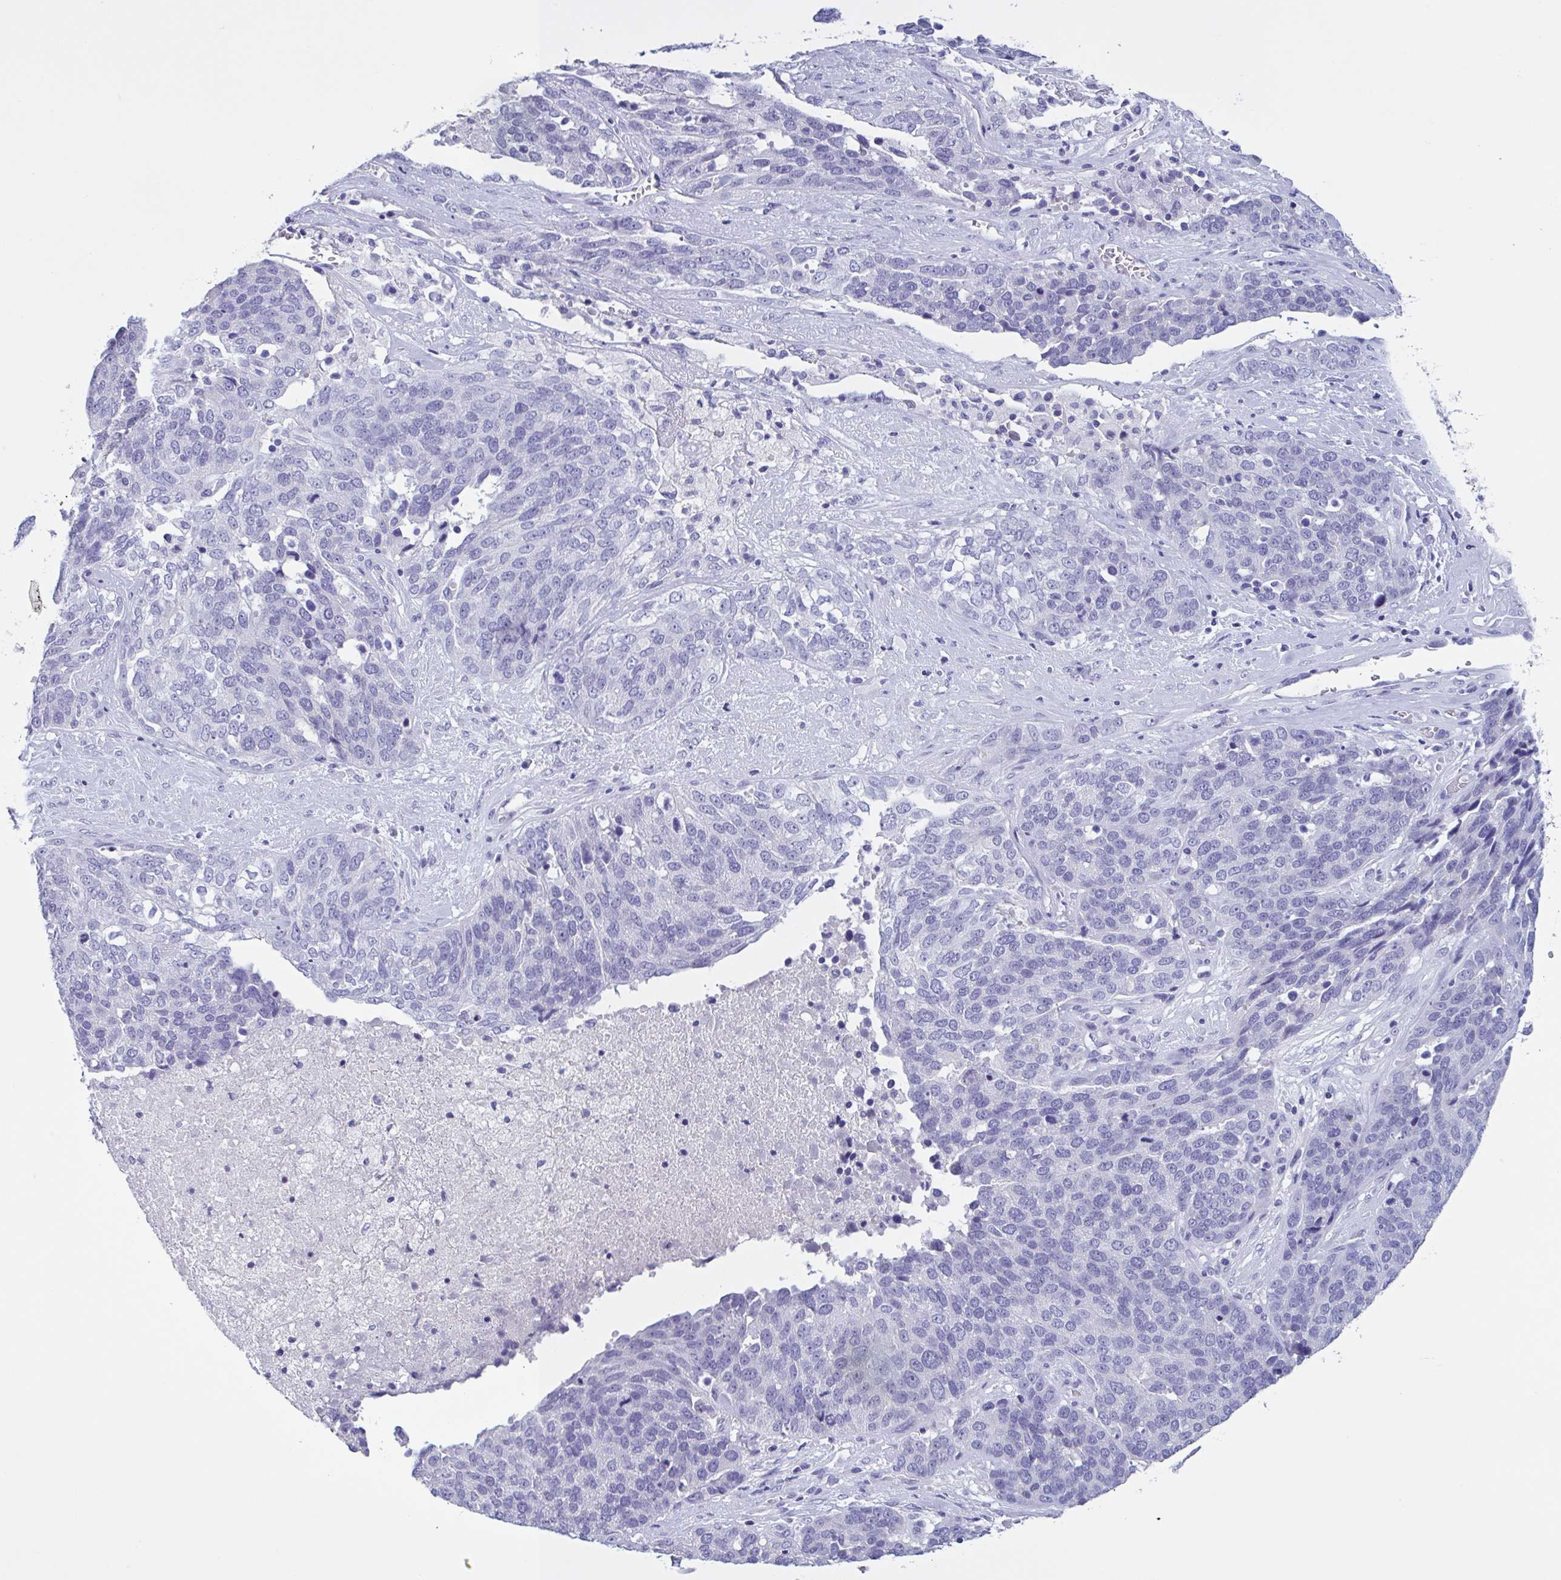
{"staining": {"intensity": "negative", "quantity": "none", "location": "none"}, "tissue": "ovarian cancer", "cell_type": "Tumor cells", "image_type": "cancer", "snomed": [{"axis": "morphology", "description": "Cystadenocarcinoma, serous, NOS"}, {"axis": "topography", "description": "Ovary"}], "caption": "A histopathology image of ovarian serous cystadenocarcinoma stained for a protein shows no brown staining in tumor cells.", "gene": "INAFM1", "patient": {"sex": "female", "age": 44}}